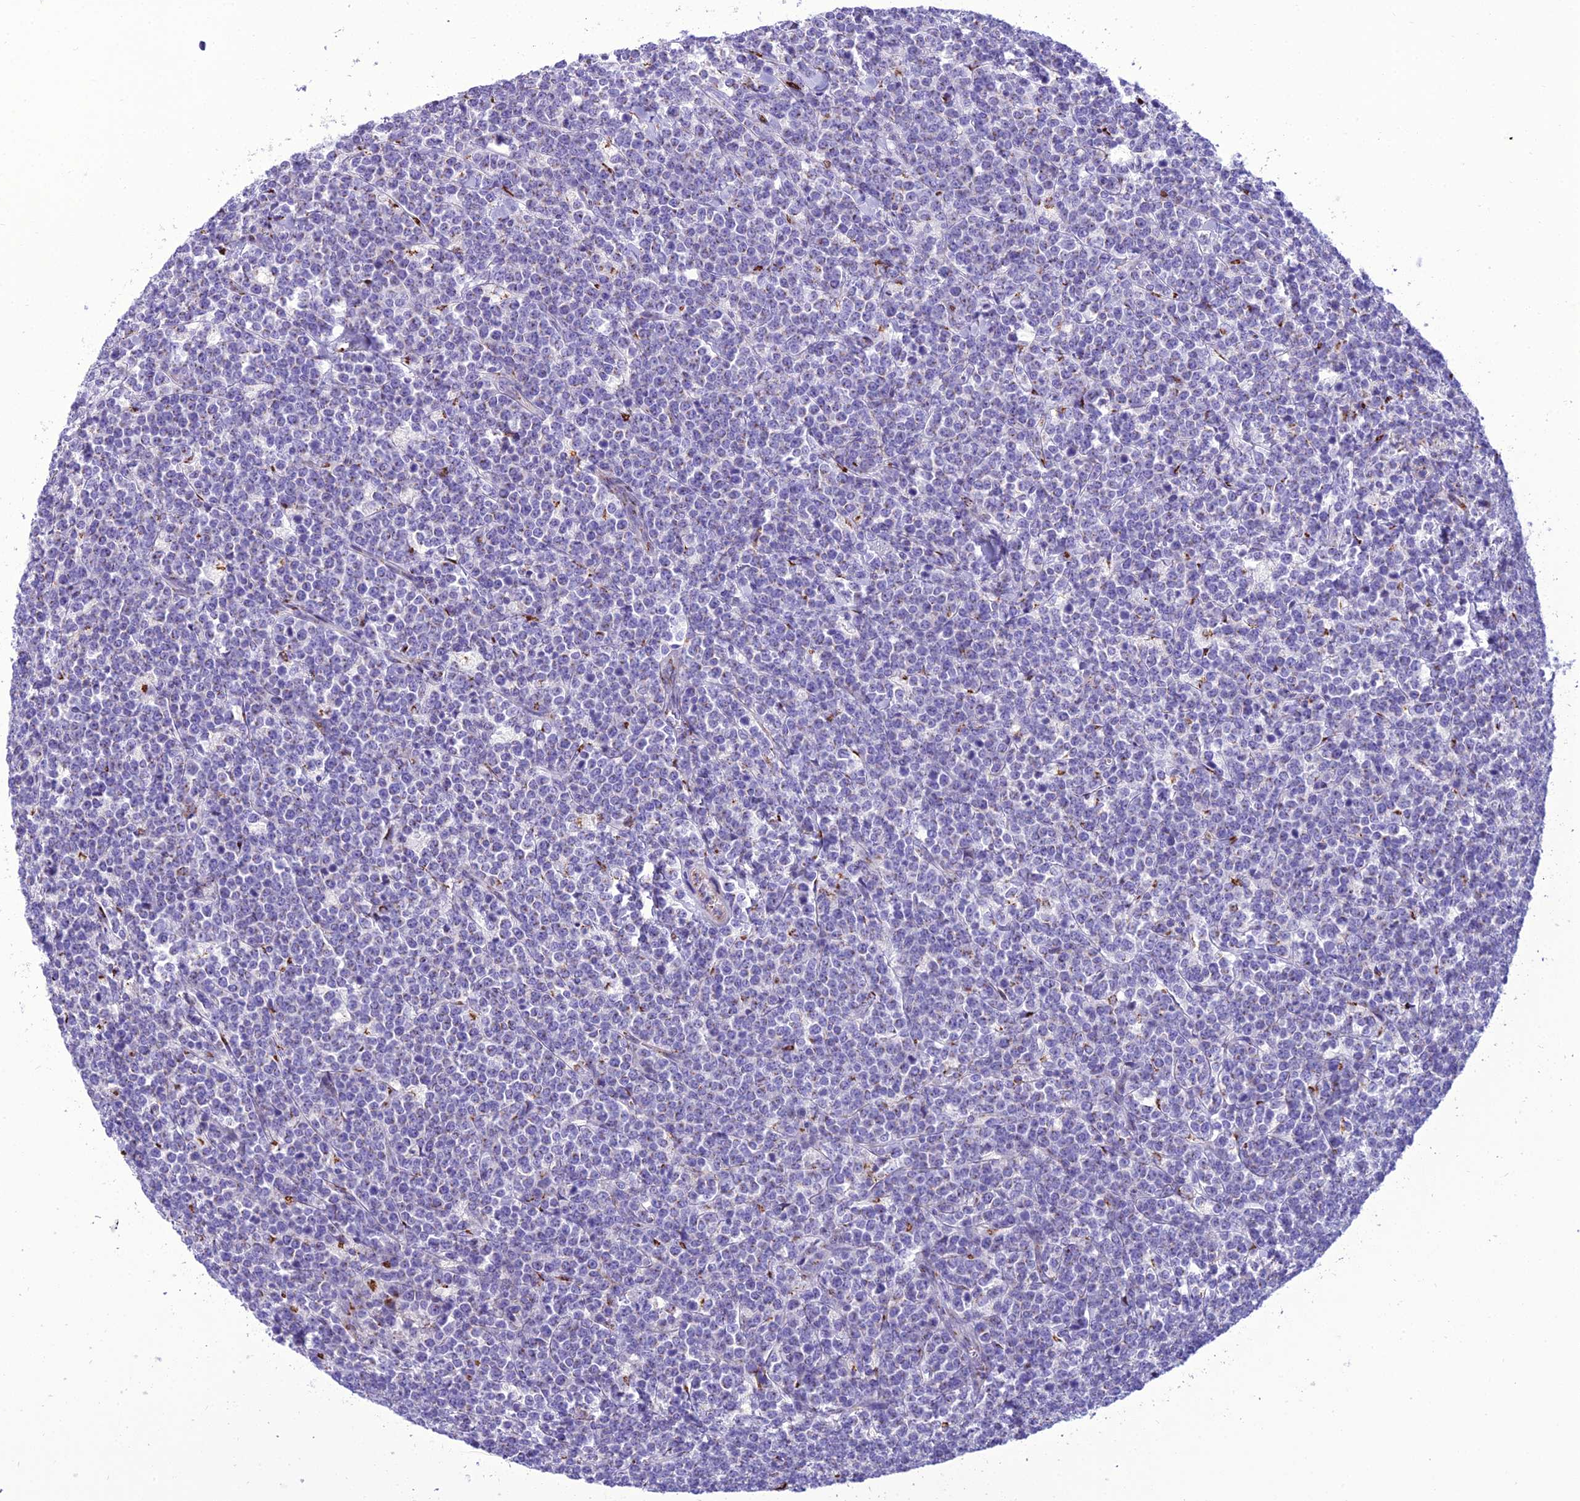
{"staining": {"intensity": "negative", "quantity": "none", "location": "none"}, "tissue": "lymphoma", "cell_type": "Tumor cells", "image_type": "cancer", "snomed": [{"axis": "morphology", "description": "Malignant lymphoma, non-Hodgkin's type, High grade"}, {"axis": "topography", "description": "Small intestine"}], "caption": "Image shows no significant protein expression in tumor cells of lymphoma.", "gene": "GOLM2", "patient": {"sex": "male", "age": 8}}